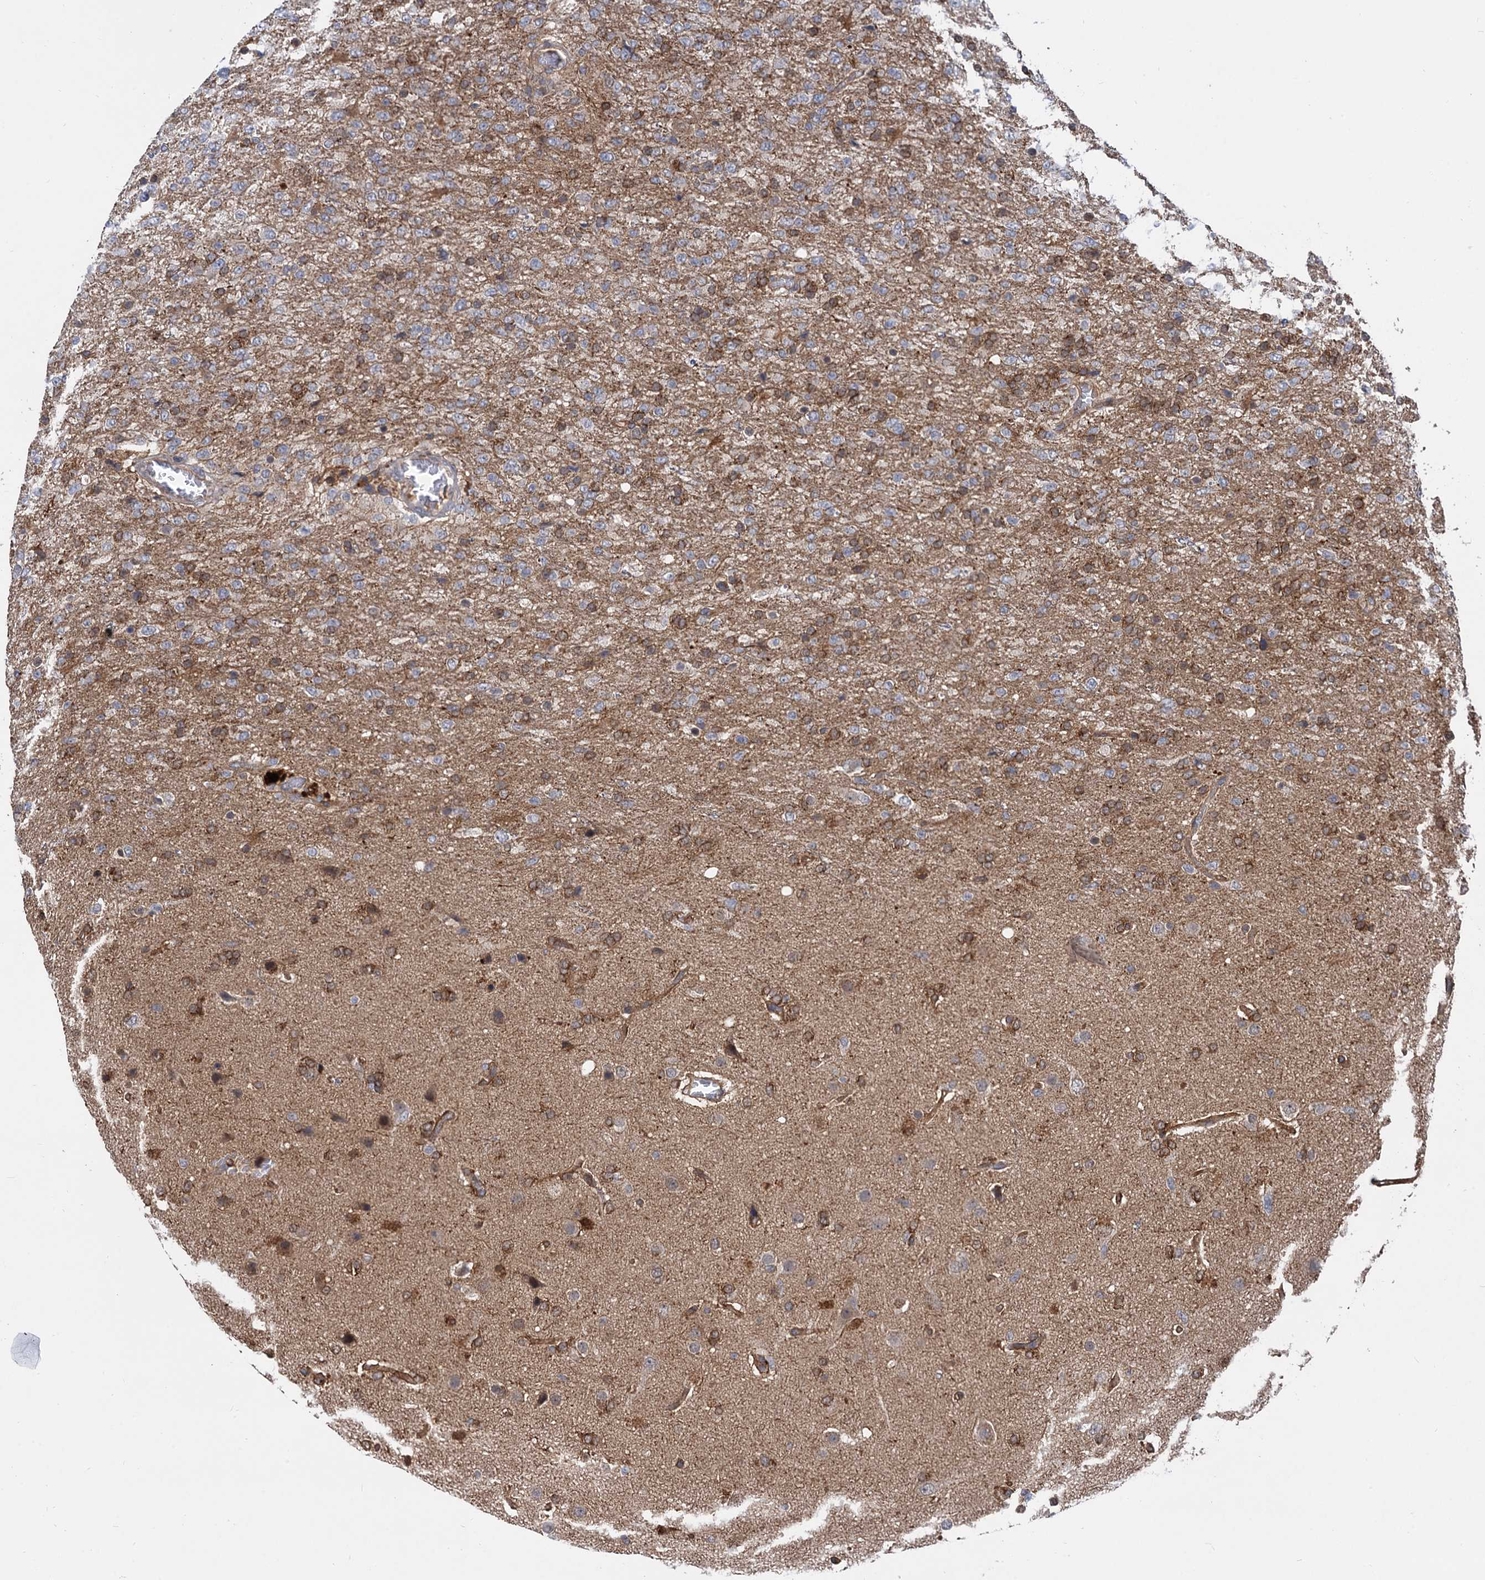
{"staining": {"intensity": "negative", "quantity": "none", "location": "none"}, "tissue": "glioma", "cell_type": "Tumor cells", "image_type": "cancer", "snomed": [{"axis": "morphology", "description": "Glioma, malignant, High grade"}, {"axis": "topography", "description": "Brain"}], "caption": "Immunohistochemical staining of human malignant glioma (high-grade) demonstrates no significant staining in tumor cells.", "gene": "SELENOP", "patient": {"sex": "female", "age": 74}}